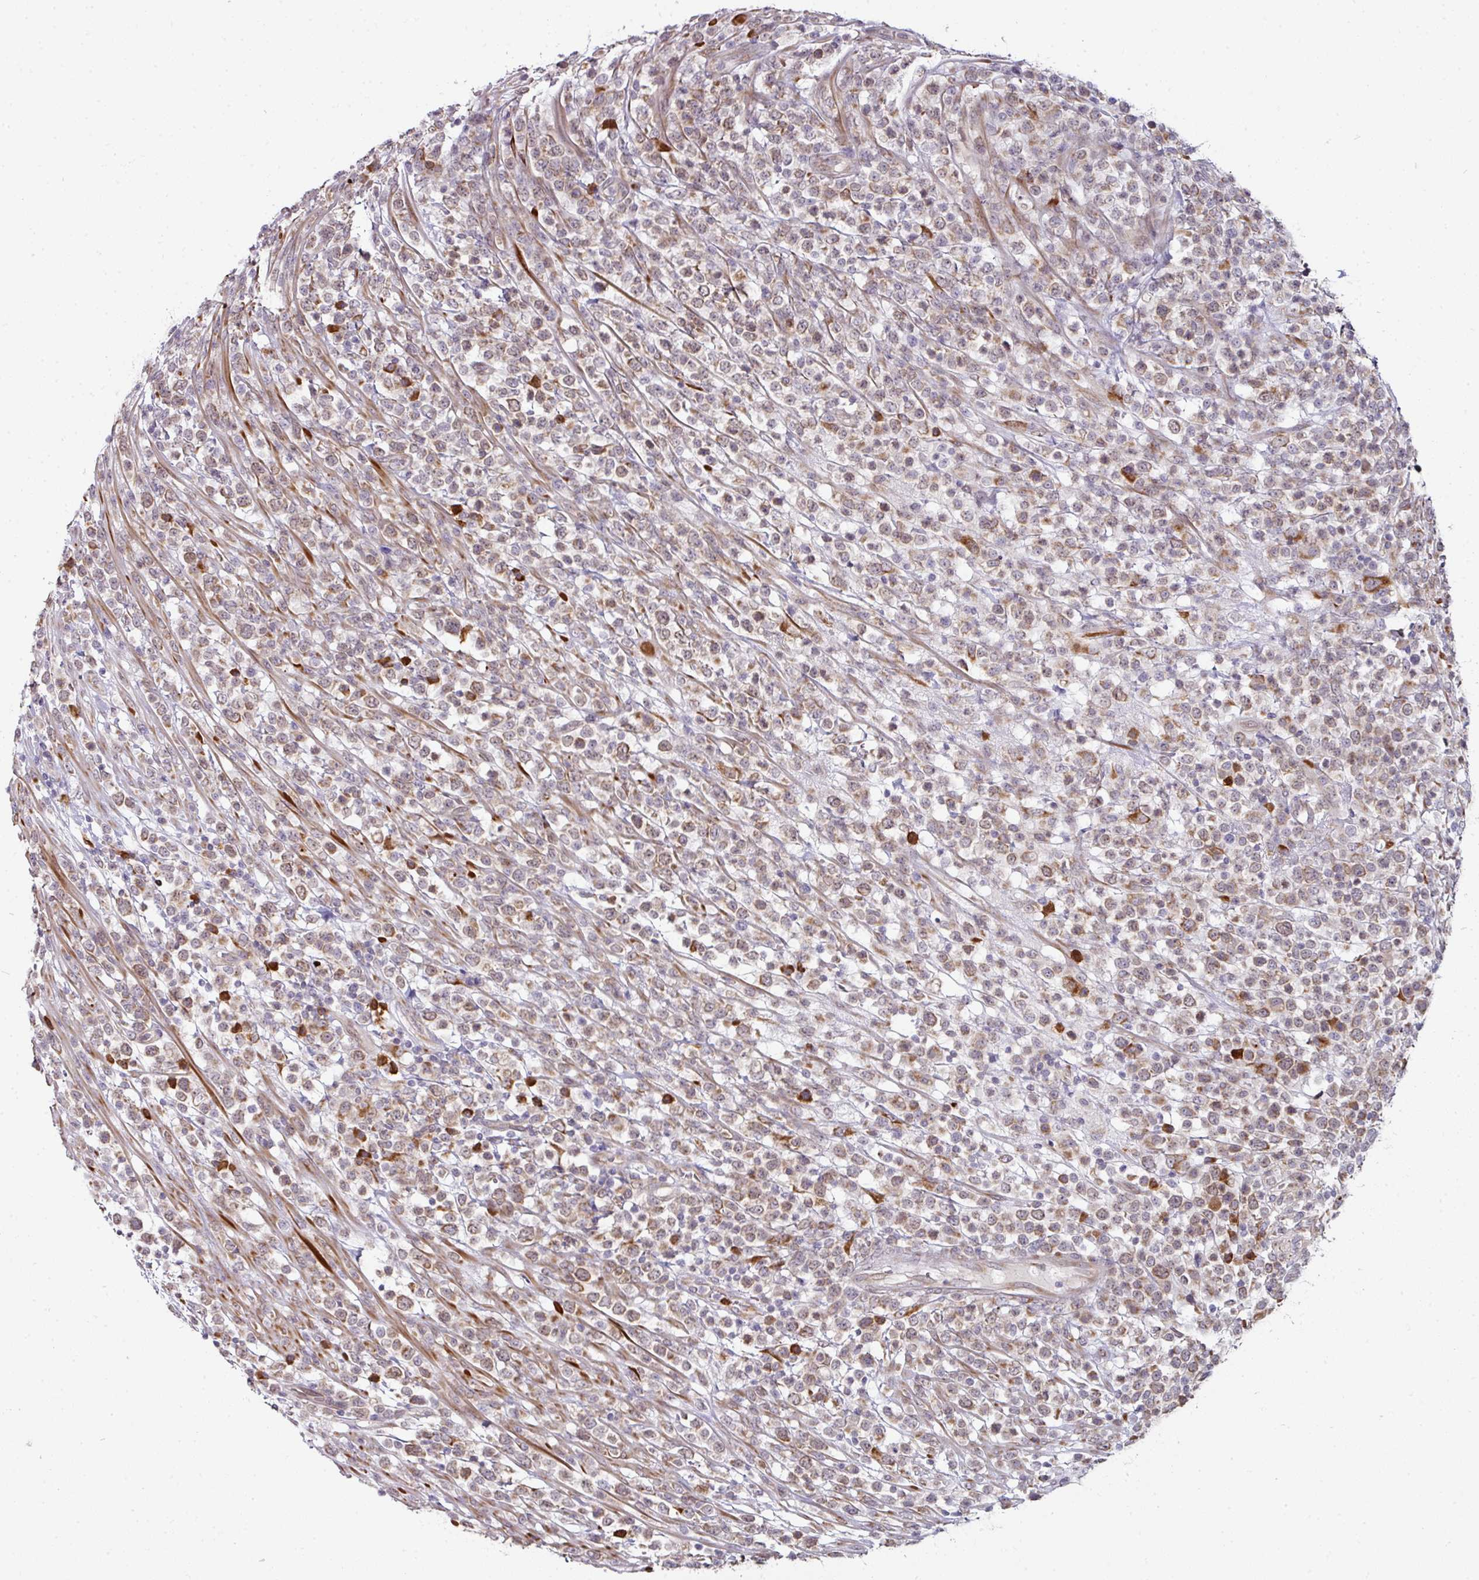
{"staining": {"intensity": "weak", "quantity": "25%-75%", "location": "cytoplasmic/membranous,nuclear"}, "tissue": "lymphoma", "cell_type": "Tumor cells", "image_type": "cancer", "snomed": [{"axis": "morphology", "description": "Malignant lymphoma, non-Hodgkin's type, High grade"}, {"axis": "topography", "description": "Colon"}], "caption": "Immunohistochemistry (IHC) (DAB (3,3'-diaminobenzidine)) staining of lymphoma reveals weak cytoplasmic/membranous and nuclear protein staining in about 25%-75% of tumor cells.", "gene": "APOLD1", "patient": {"sex": "female", "age": 53}}